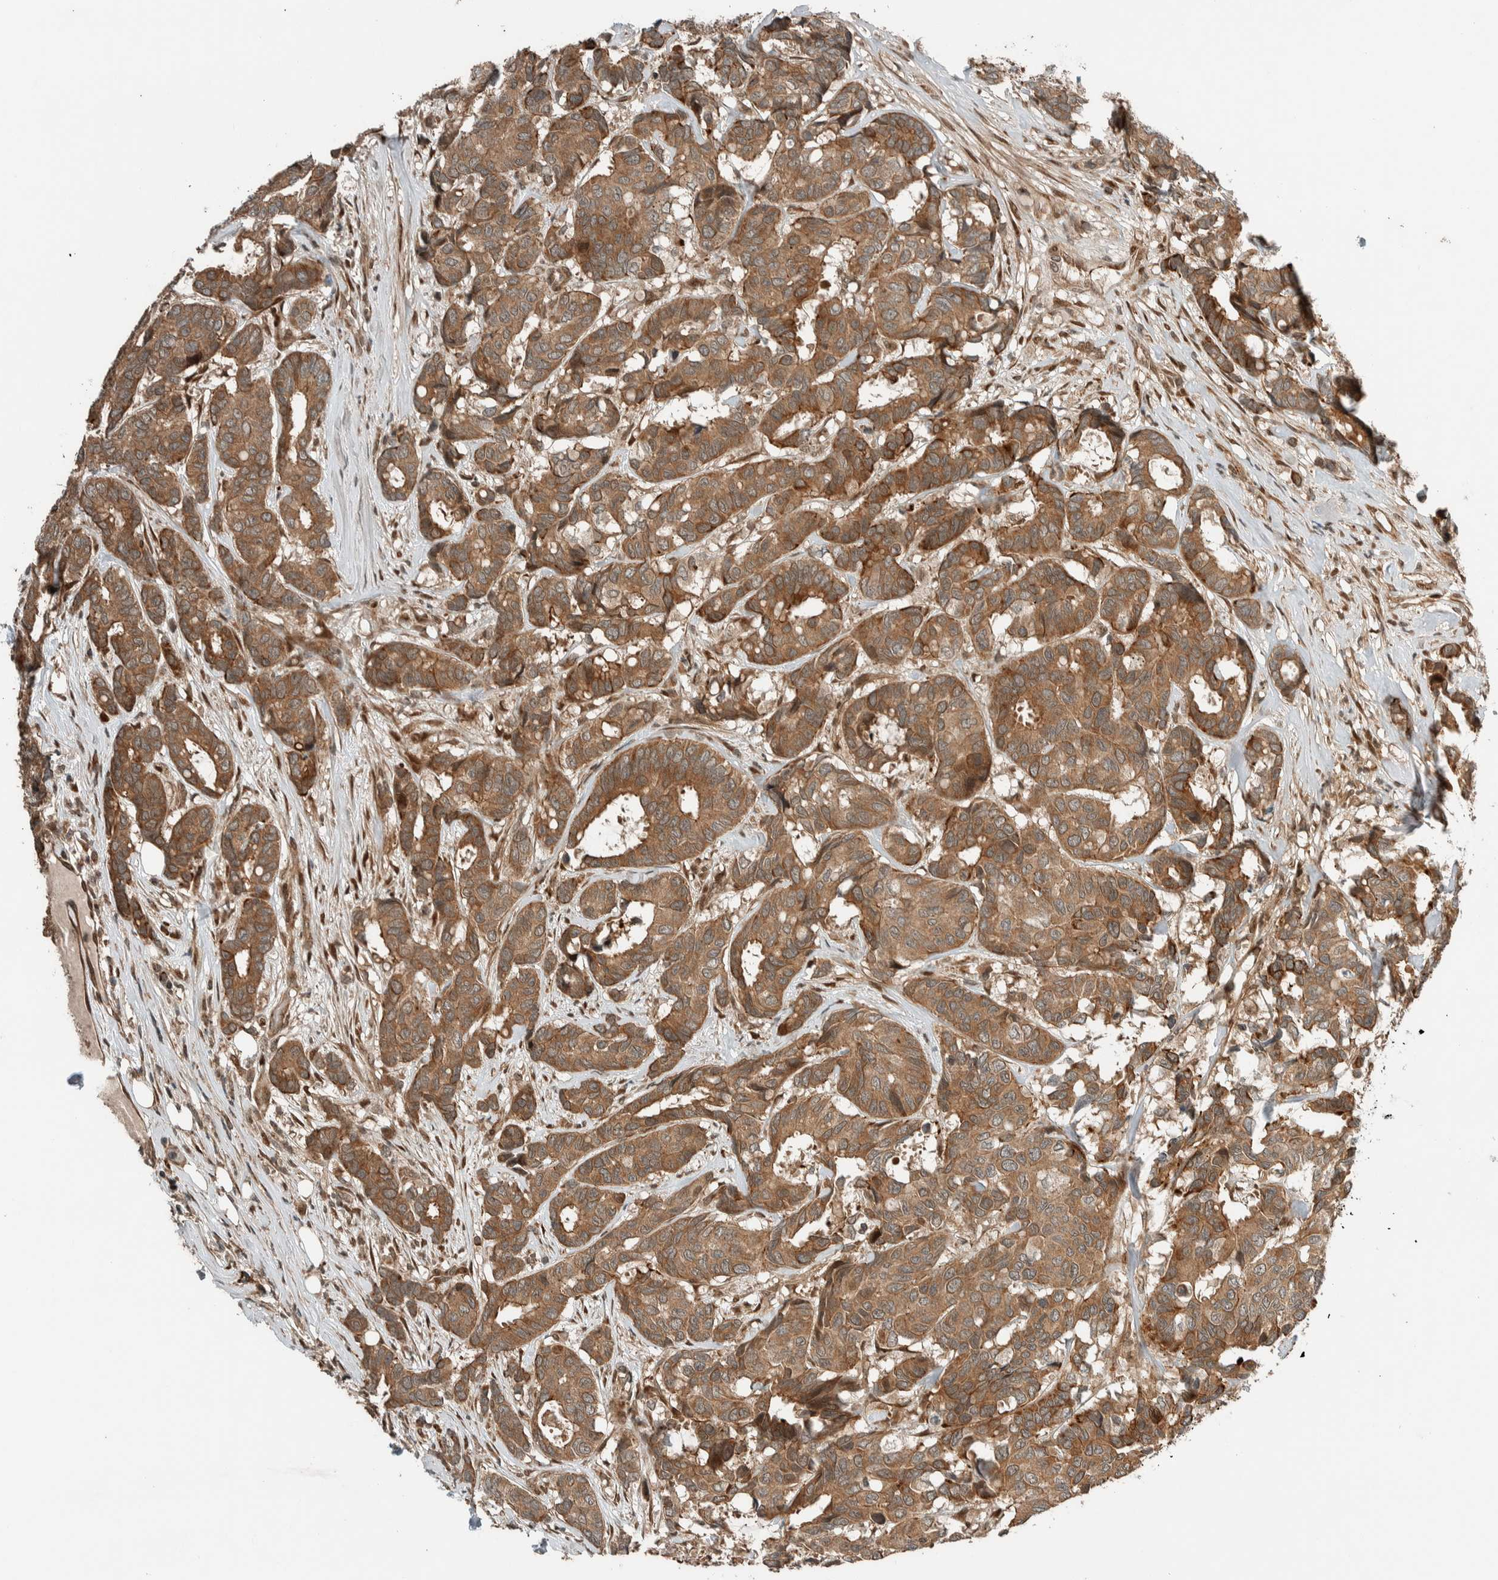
{"staining": {"intensity": "moderate", "quantity": ">75%", "location": "cytoplasmic/membranous"}, "tissue": "breast cancer", "cell_type": "Tumor cells", "image_type": "cancer", "snomed": [{"axis": "morphology", "description": "Duct carcinoma"}, {"axis": "topography", "description": "Breast"}], "caption": "Tumor cells display medium levels of moderate cytoplasmic/membranous staining in about >75% of cells in human breast infiltrating ductal carcinoma.", "gene": "STXBP4", "patient": {"sex": "female", "age": 87}}